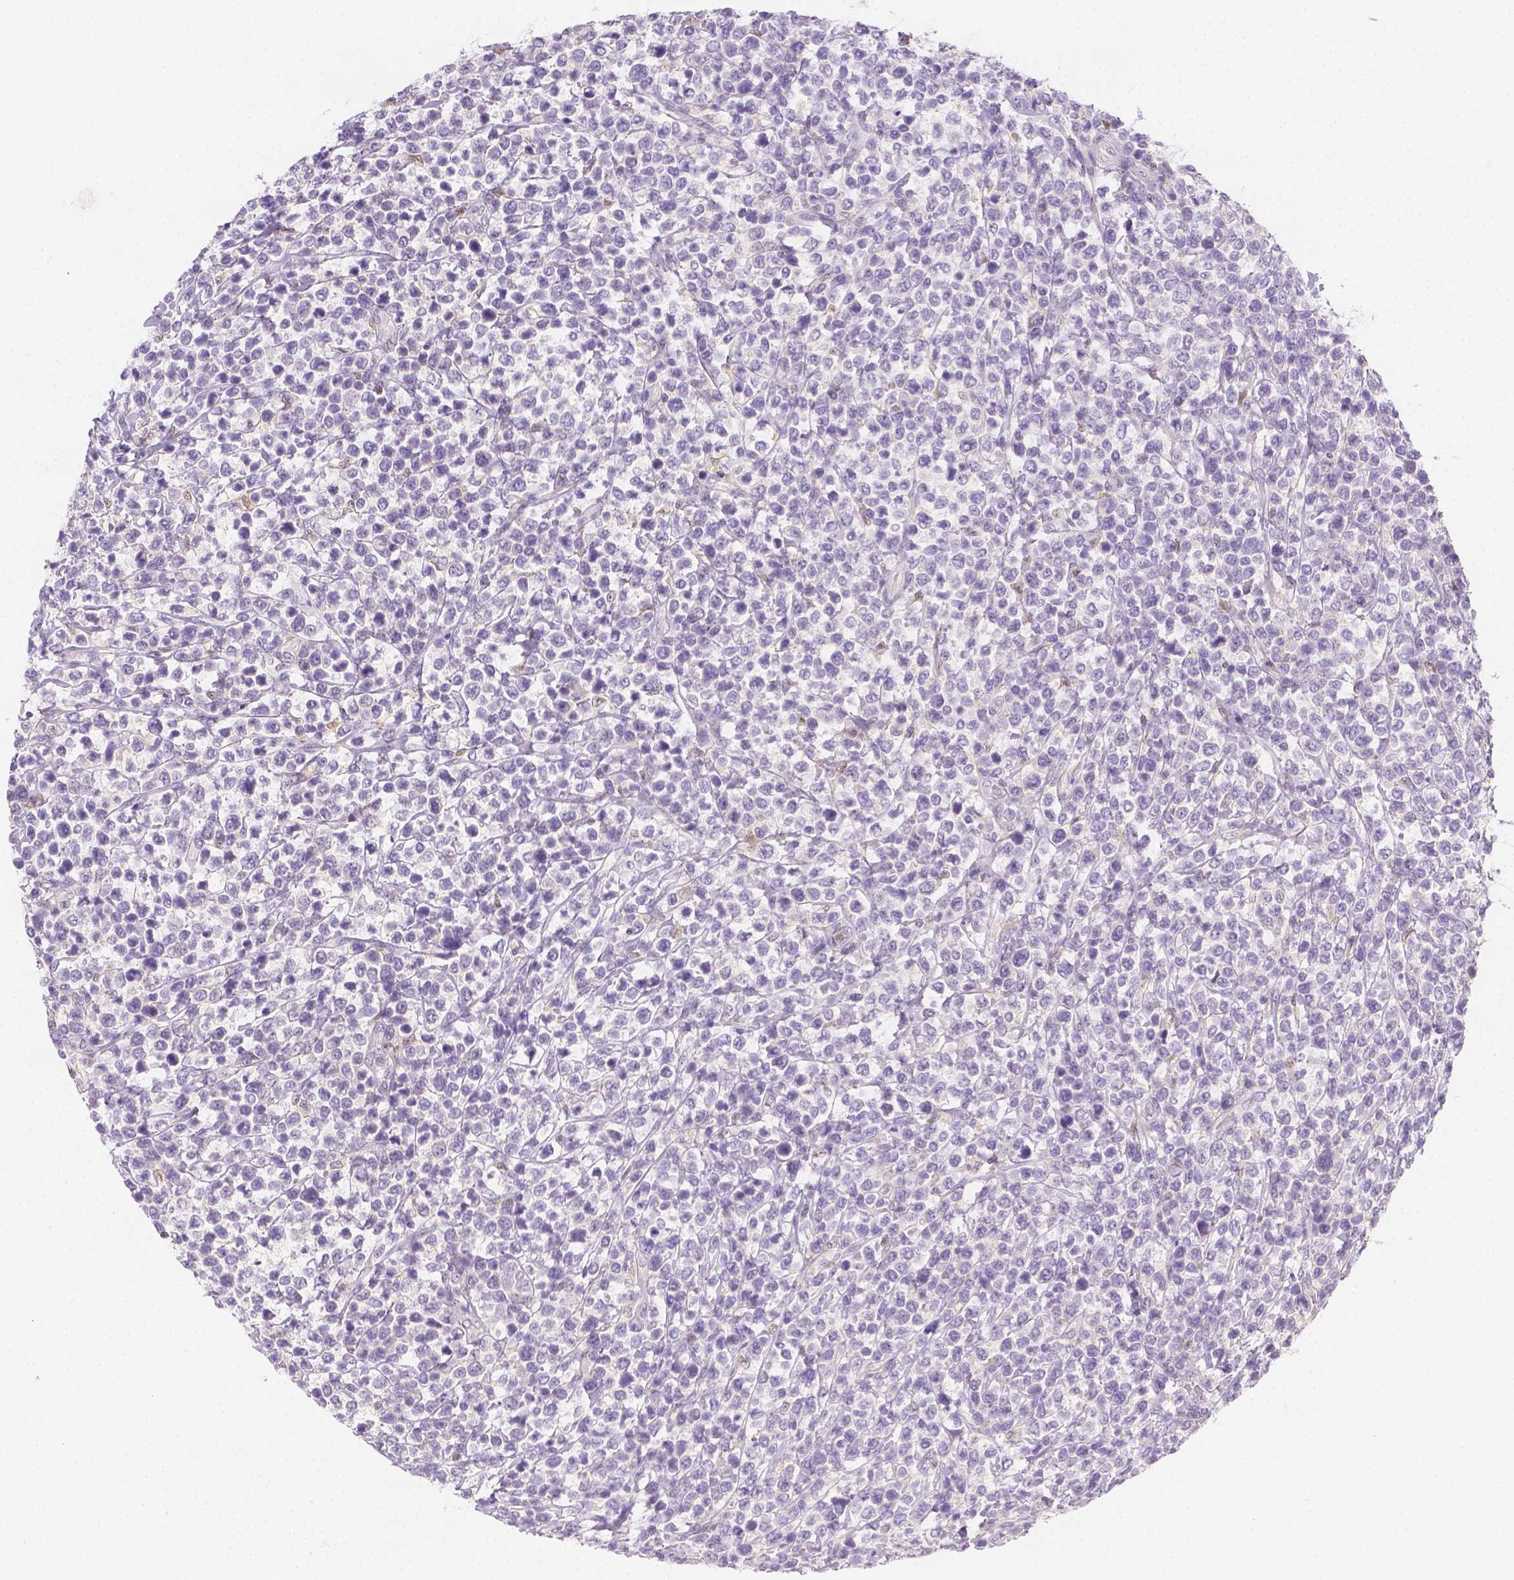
{"staining": {"intensity": "negative", "quantity": "none", "location": "none"}, "tissue": "lymphoma", "cell_type": "Tumor cells", "image_type": "cancer", "snomed": [{"axis": "morphology", "description": "Malignant lymphoma, non-Hodgkin's type, High grade"}, {"axis": "topography", "description": "Soft tissue"}], "caption": "DAB immunohistochemical staining of malignant lymphoma, non-Hodgkin's type (high-grade) displays no significant positivity in tumor cells. Brightfield microscopy of IHC stained with DAB (3,3'-diaminobenzidine) (brown) and hematoxylin (blue), captured at high magnification.", "gene": "SGTB", "patient": {"sex": "female", "age": 56}}